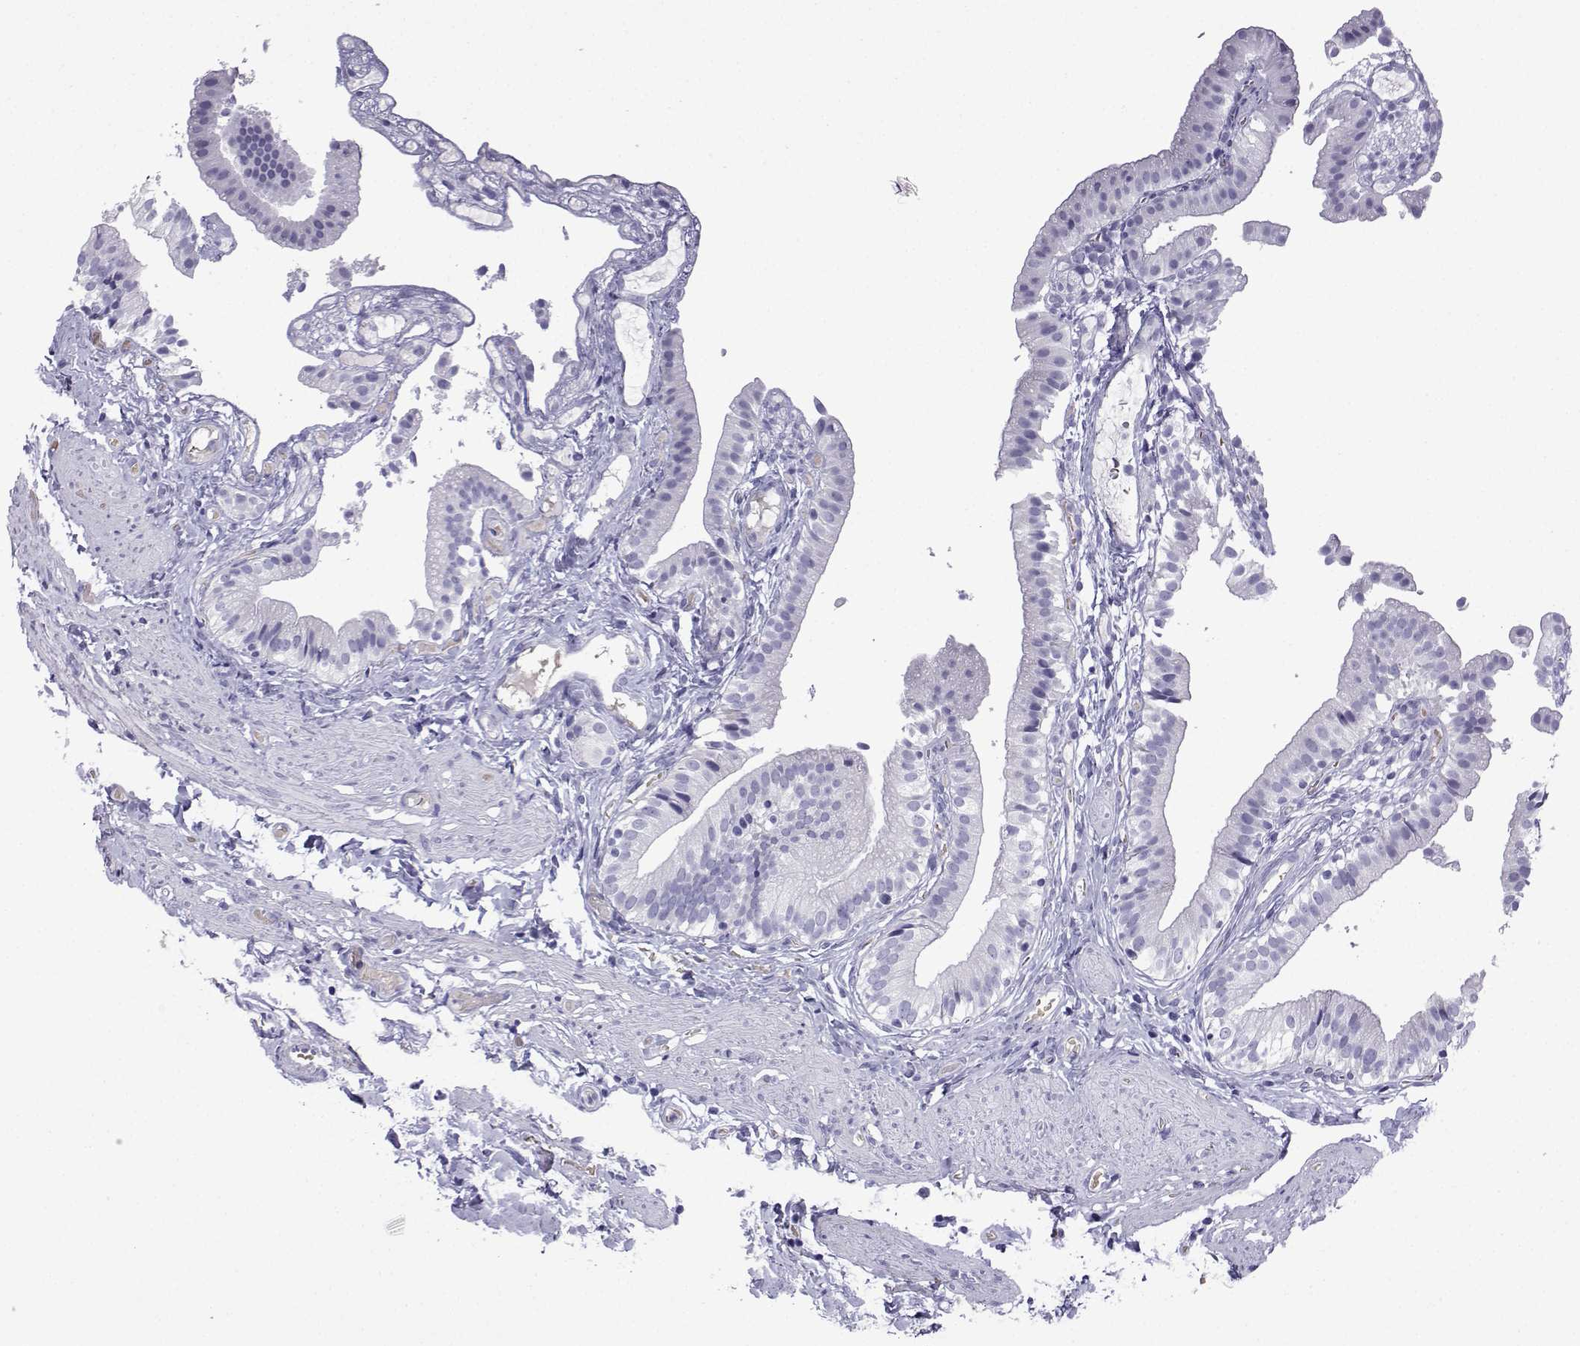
{"staining": {"intensity": "negative", "quantity": "none", "location": "none"}, "tissue": "gallbladder", "cell_type": "Glandular cells", "image_type": "normal", "snomed": [{"axis": "morphology", "description": "Normal tissue, NOS"}, {"axis": "topography", "description": "Gallbladder"}], "caption": "Immunohistochemistry of unremarkable human gallbladder demonstrates no positivity in glandular cells.", "gene": "TRIM46", "patient": {"sex": "female", "age": 47}}